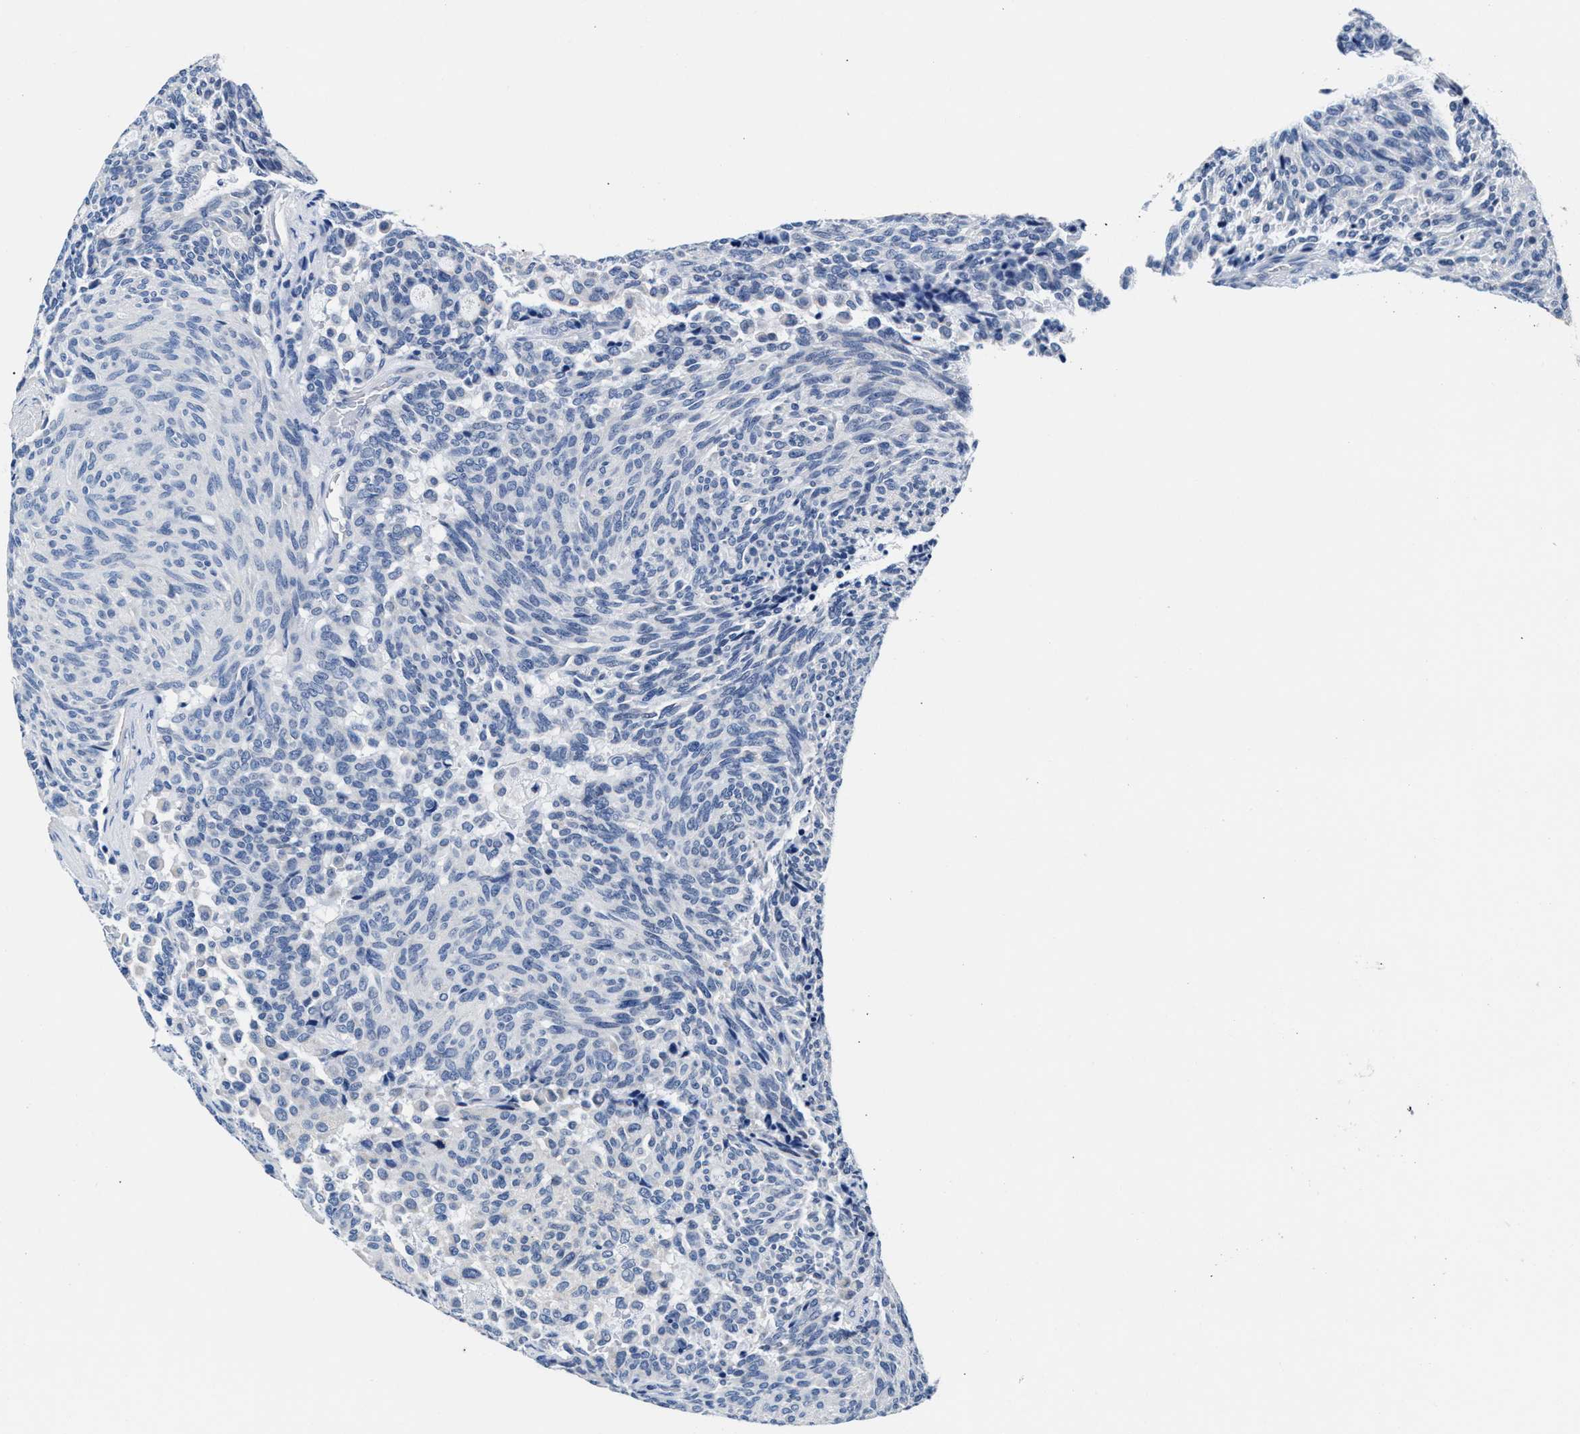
{"staining": {"intensity": "negative", "quantity": "none", "location": "none"}, "tissue": "carcinoid", "cell_type": "Tumor cells", "image_type": "cancer", "snomed": [{"axis": "morphology", "description": "Carcinoid, malignant, NOS"}, {"axis": "topography", "description": "Pancreas"}], "caption": "High magnification brightfield microscopy of carcinoid stained with DAB (brown) and counterstained with hematoxylin (blue): tumor cells show no significant staining.", "gene": "MYH3", "patient": {"sex": "female", "age": 54}}